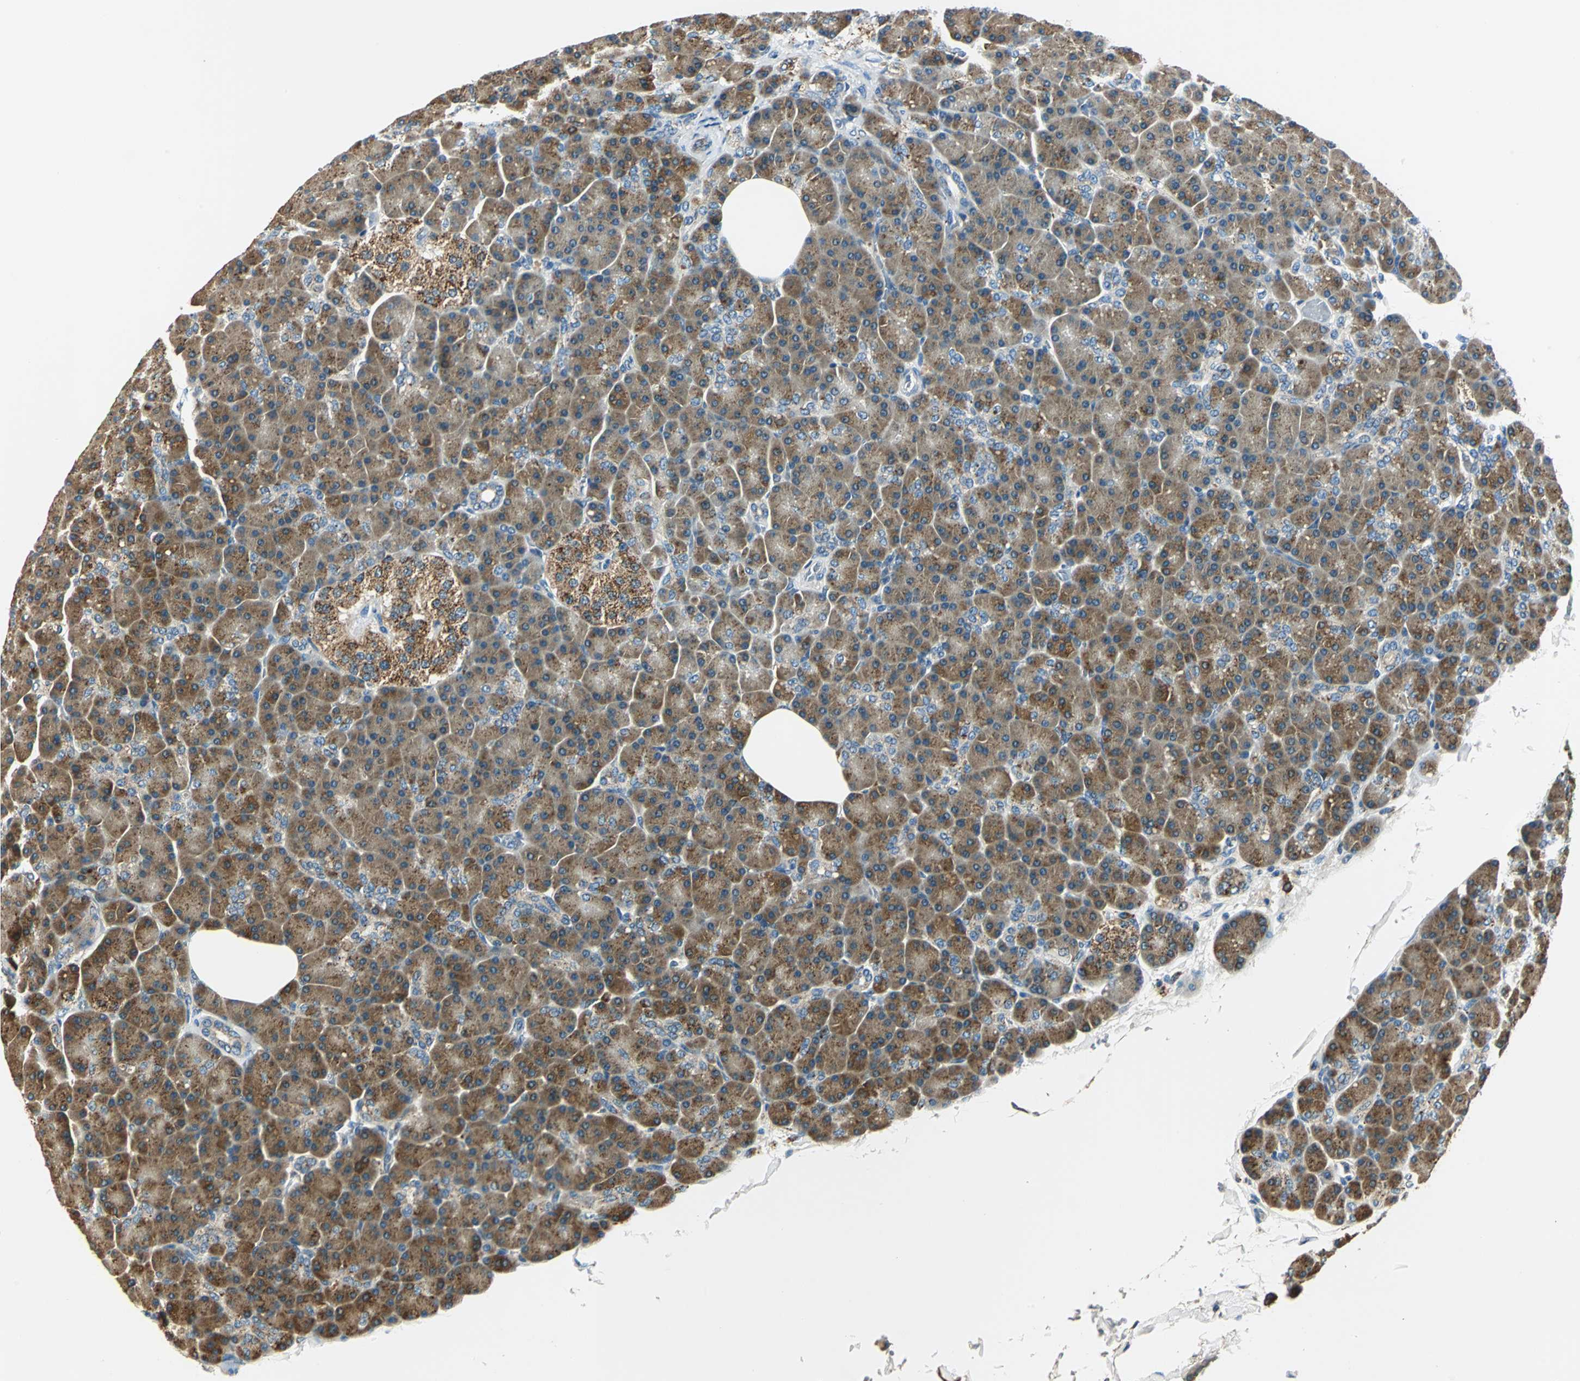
{"staining": {"intensity": "moderate", "quantity": ">75%", "location": "cytoplasmic/membranous"}, "tissue": "pancreas", "cell_type": "Exocrine glandular cells", "image_type": "normal", "snomed": [{"axis": "morphology", "description": "Normal tissue, NOS"}, {"axis": "topography", "description": "Pancreas"}], "caption": "This micrograph shows immunohistochemistry staining of benign pancreas, with medium moderate cytoplasmic/membranous expression in approximately >75% of exocrine glandular cells.", "gene": "NIT1", "patient": {"sex": "female", "age": 43}}